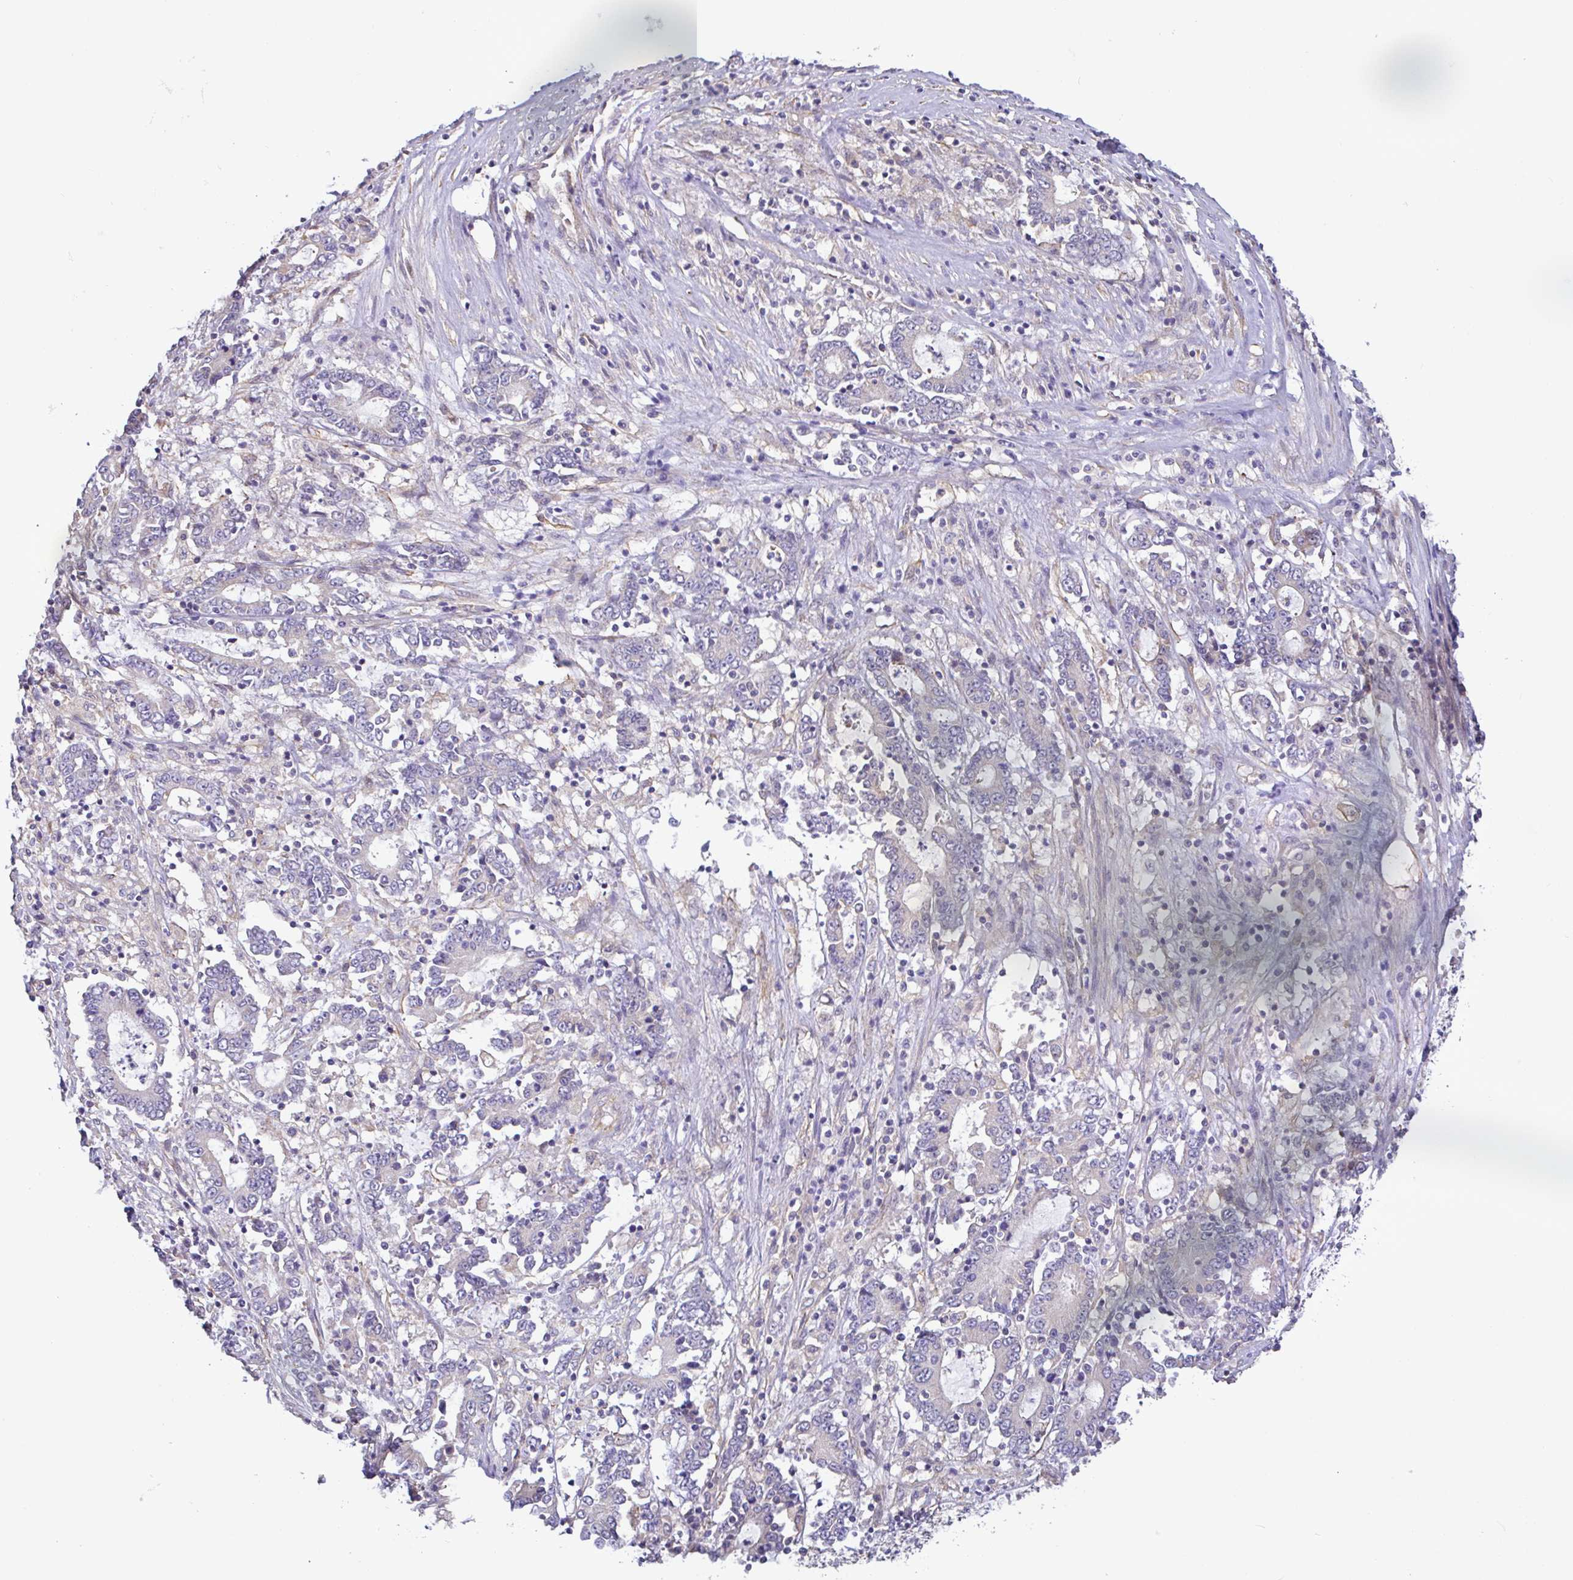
{"staining": {"intensity": "negative", "quantity": "none", "location": "none"}, "tissue": "stomach cancer", "cell_type": "Tumor cells", "image_type": "cancer", "snomed": [{"axis": "morphology", "description": "Adenocarcinoma, NOS"}, {"axis": "topography", "description": "Stomach, upper"}], "caption": "IHC image of human stomach adenocarcinoma stained for a protein (brown), which demonstrates no positivity in tumor cells. Nuclei are stained in blue.", "gene": "PLCD4", "patient": {"sex": "male", "age": 68}}